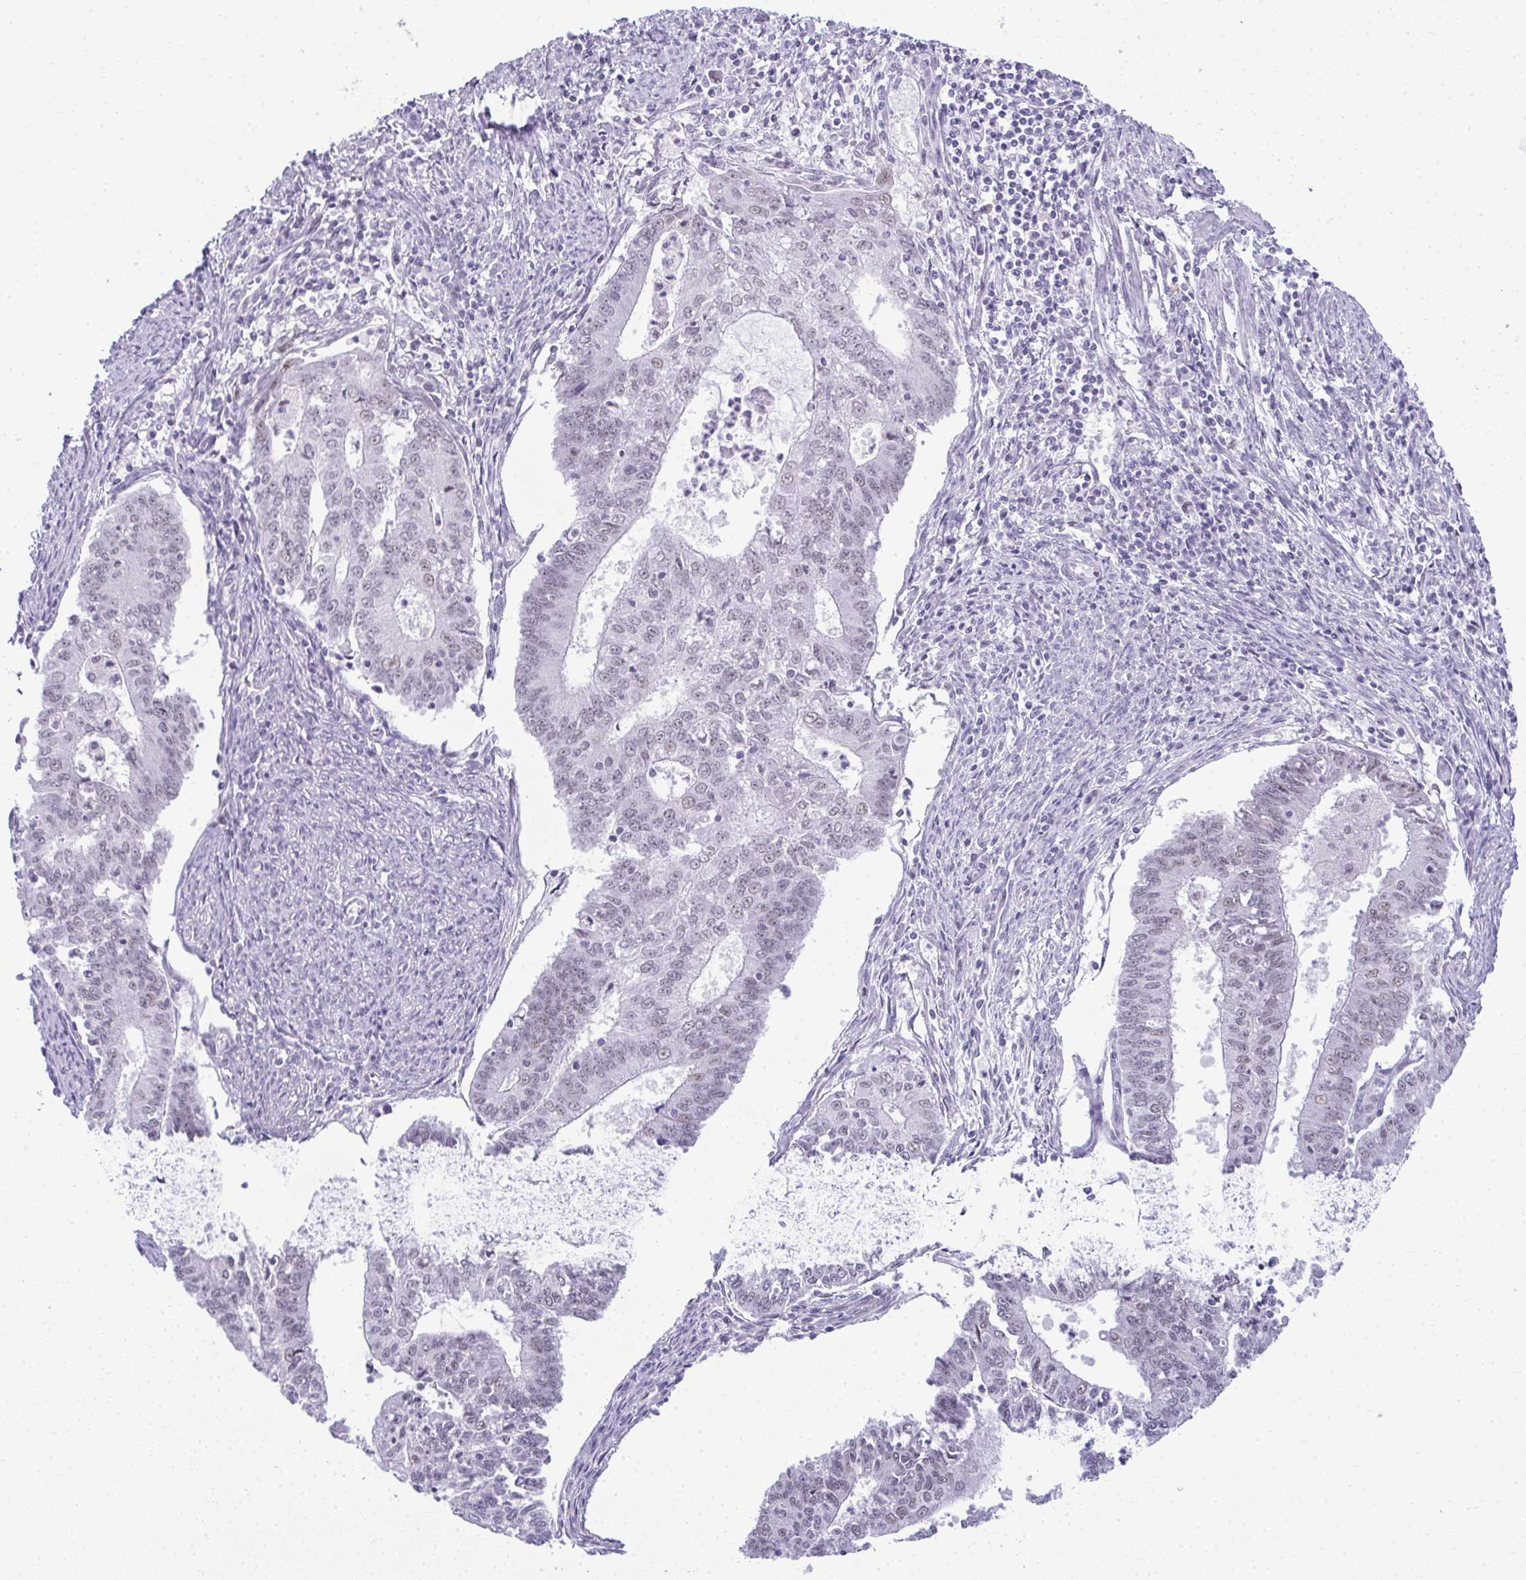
{"staining": {"intensity": "negative", "quantity": "none", "location": "none"}, "tissue": "endometrial cancer", "cell_type": "Tumor cells", "image_type": "cancer", "snomed": [{"axis": "morphology", "description": "Adenocarcinoma, NOS"}, {"axis": "topography", "description": "Endometrium"}], "caption": "This is an immunohistochemistry image of human adenocarcinoma (endometrial). There is no positivity in tumor cells.", "gene": "PLA2G1B", "patient": {"sex": "female", "age": 61}}